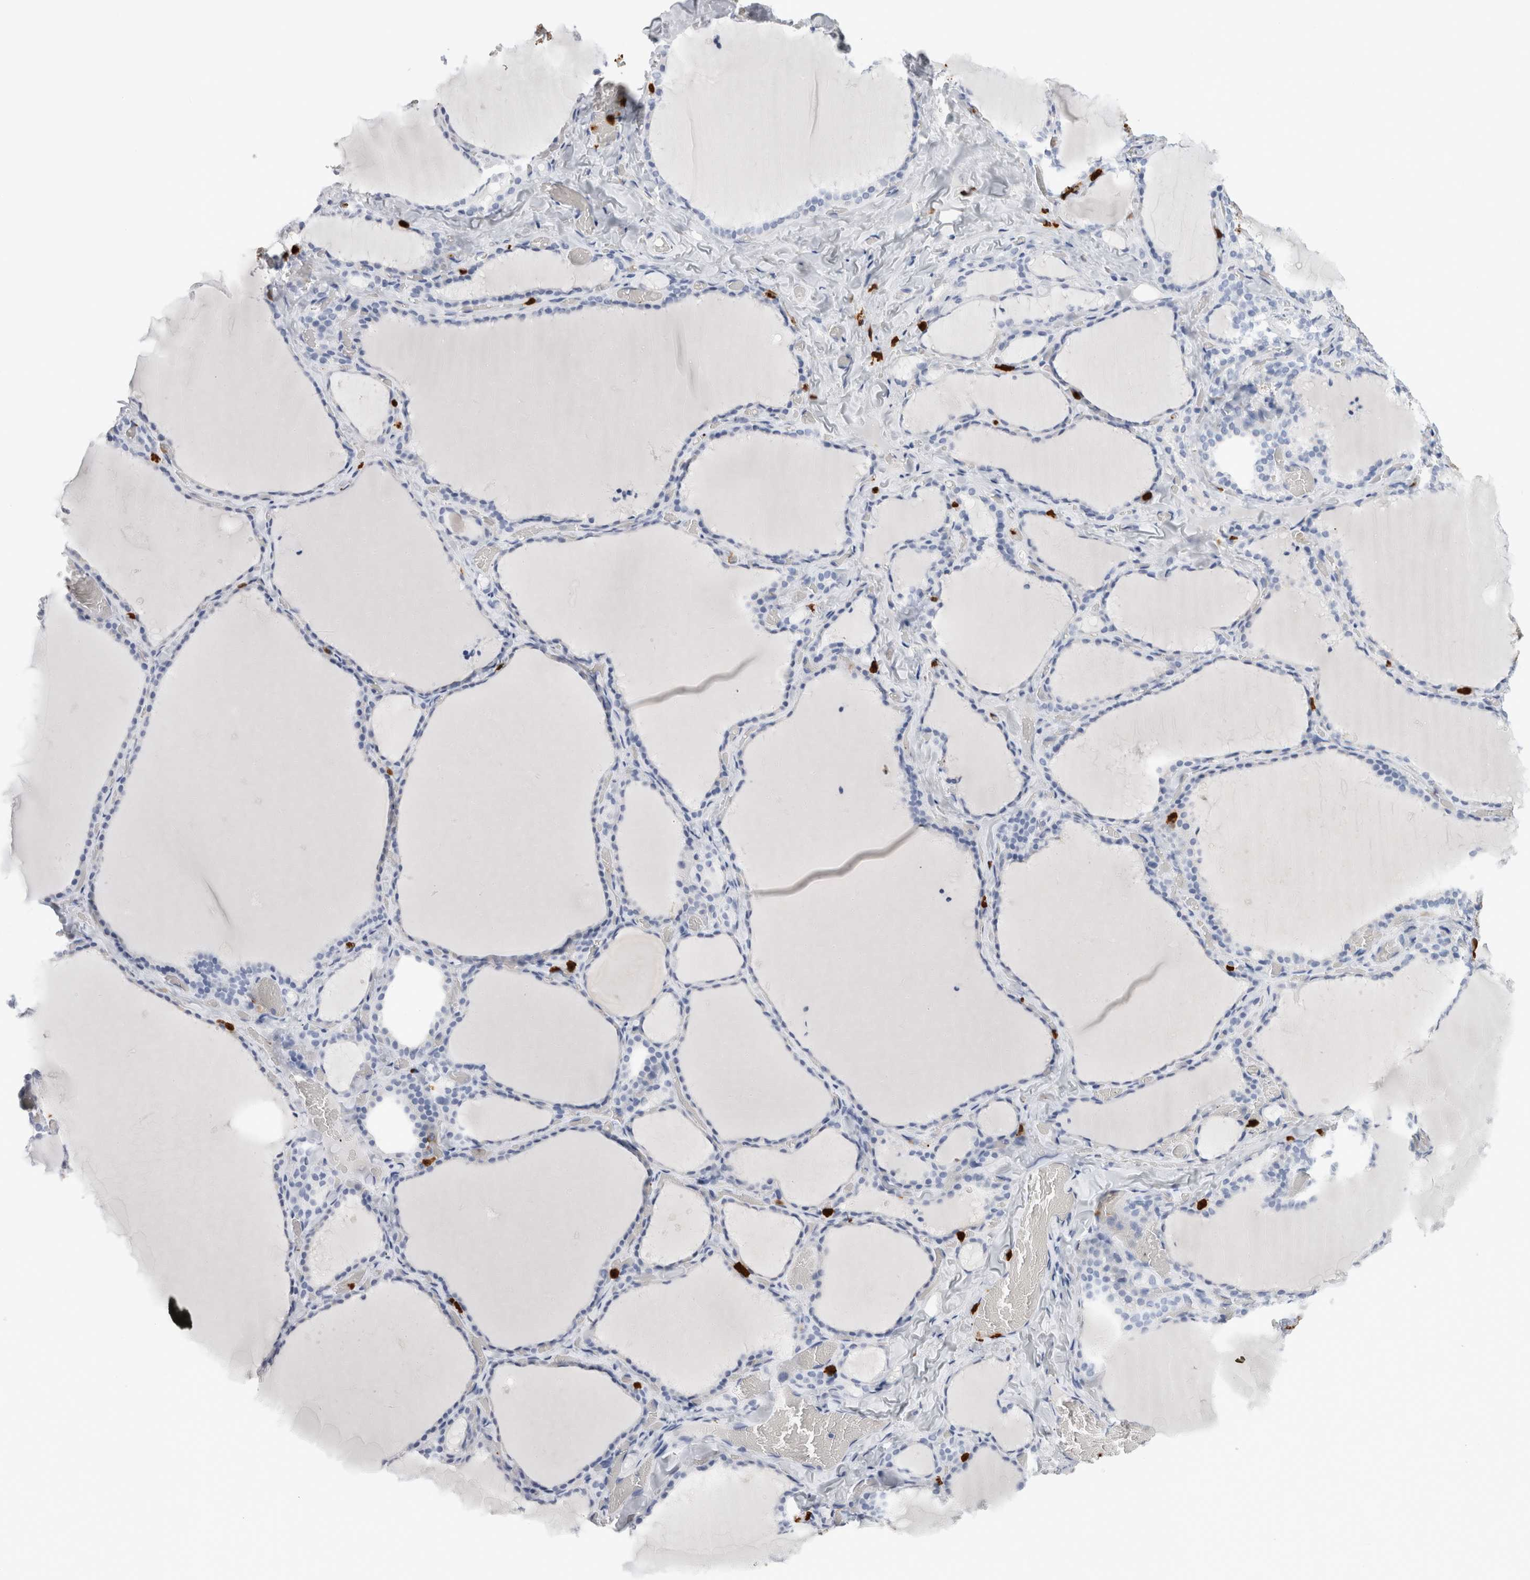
{"staining": {"intensity": "negative", "quantity": "none", "location": "none"}, "tissue": "thyroid gland", "cell_type": "Glandular cells", "image_type": "normal", "snomed": [{"axis": "morphology", "description": "Normal tissue, NOS"}, {"axis": "topography", "description": "Thyroid gland"}], "caption": "Immunohistochemistry photomicrograph of unremarkable thyroid gland stained for a protein (brown), which displays no staining in glandular cells.", "gene": "S100A8", "patient": {"sex": "female", "age": 22}}